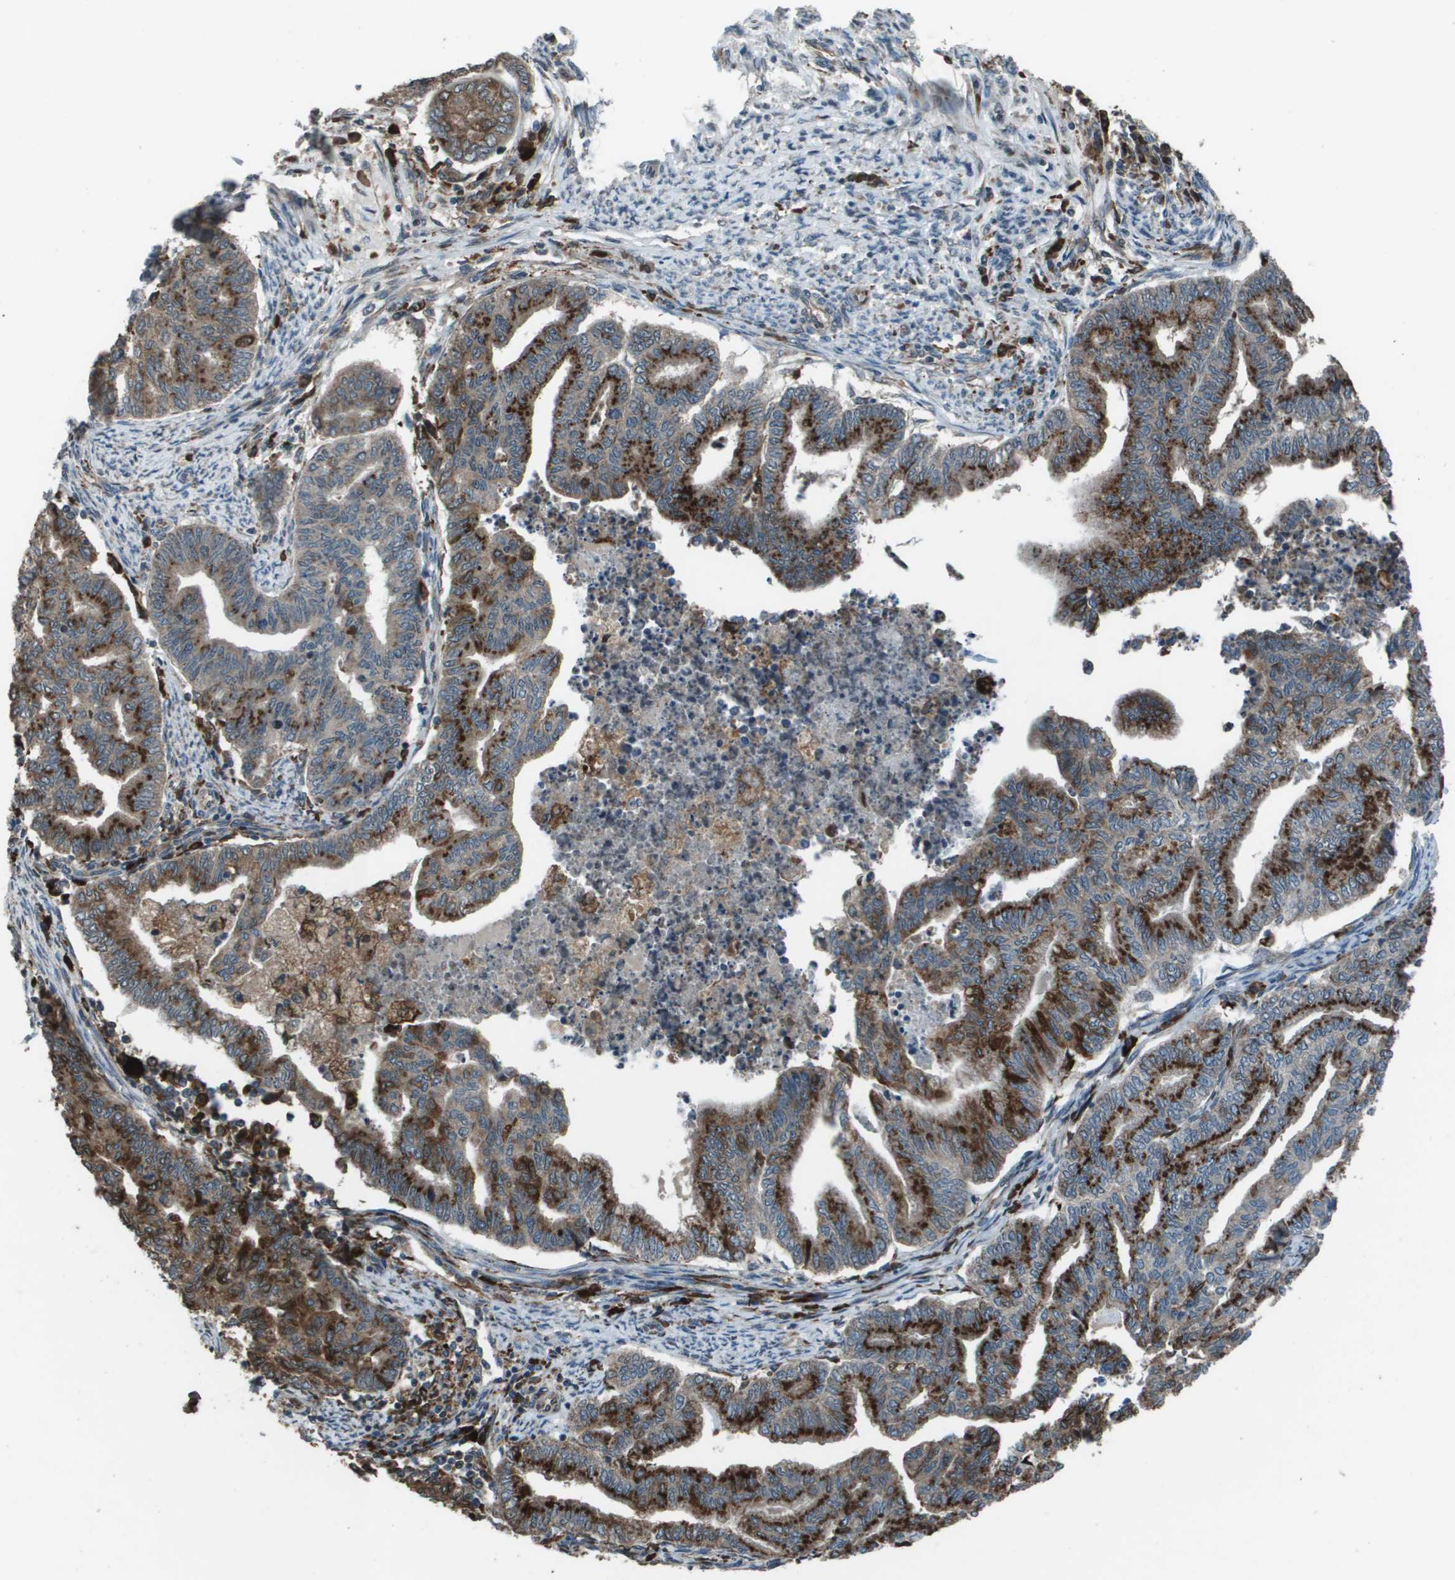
{"staining": {"intensity": "strong", "quantity": "25%-75%", "location": "cytoplasmic/membranous"}, "tissue": "endometrial cancer", "cell_type": "Tumor cells", "image_type": "cancer", "snomed": [{"axis": "morphology", "description": "Adenocarcinoma, NOS"}, {"axis": "topography", "description": "Endometrium"}], "caption": "Immunohistochemistry histopathology image of human endometrial adenocarcinoma stained for a protein (brown), which exhibits high levels of strong cytoplasmic/membranous expression in about 25%-75% of tumor cells.", "gene": "GOSR2", "patient": {"sex": "female", "age": 79}}